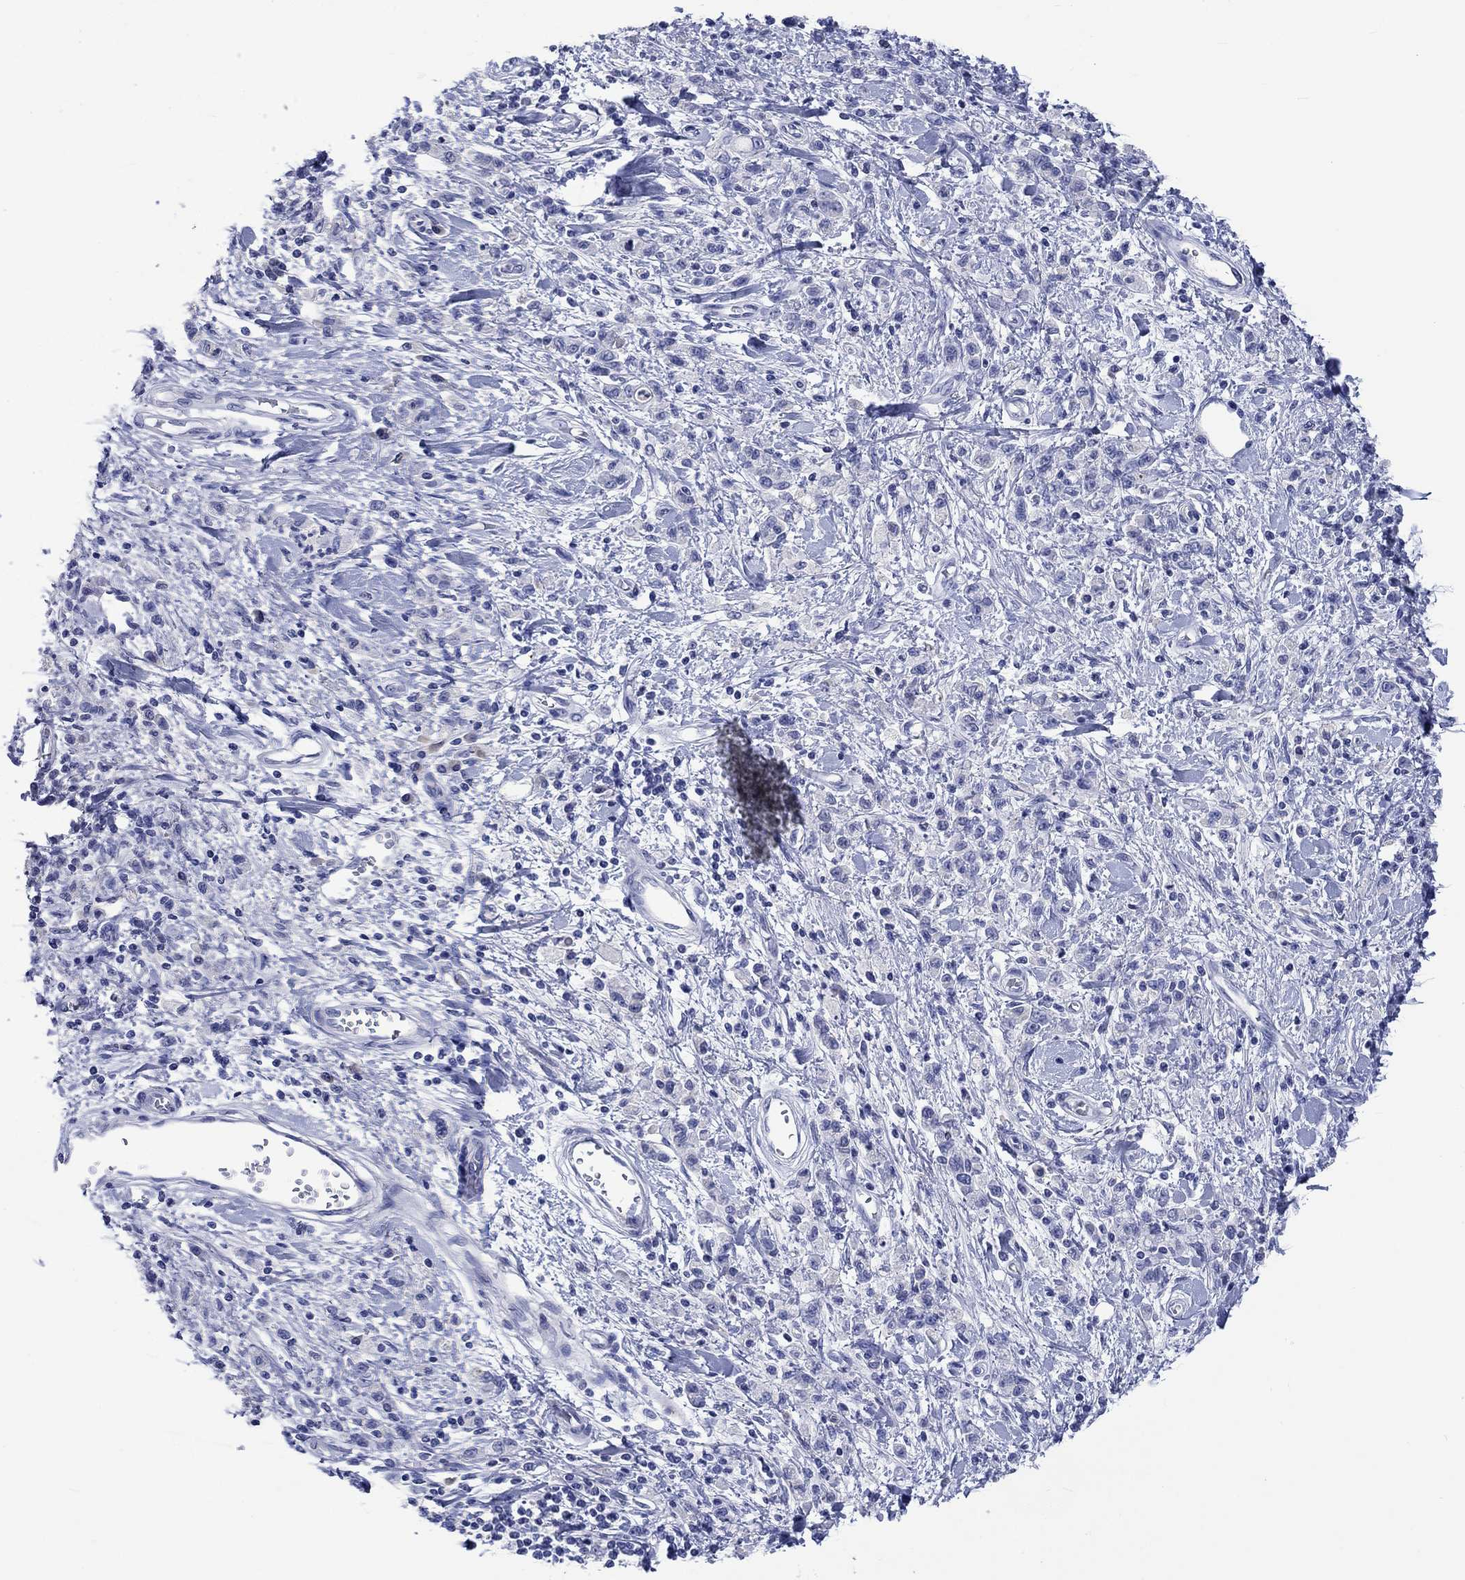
{"staining": {"intensity": "negative", "quantity": "none", "location": "none"}, "tissue": "stomach cancer", "cell_type": "Tumor cells", "image_type": "cancer", "snomed": [{"axis": "morphology", "description": "Adenocarcinoma, NOS"}, {"axis": "topography", "description": "Stomach"}], "caption": "Stomach cancer was stained to show a protein in brown. There is no significant staining in tumor cells.", "gene": "CACNG3", "patient": {"sex": "male", "age": 77}}